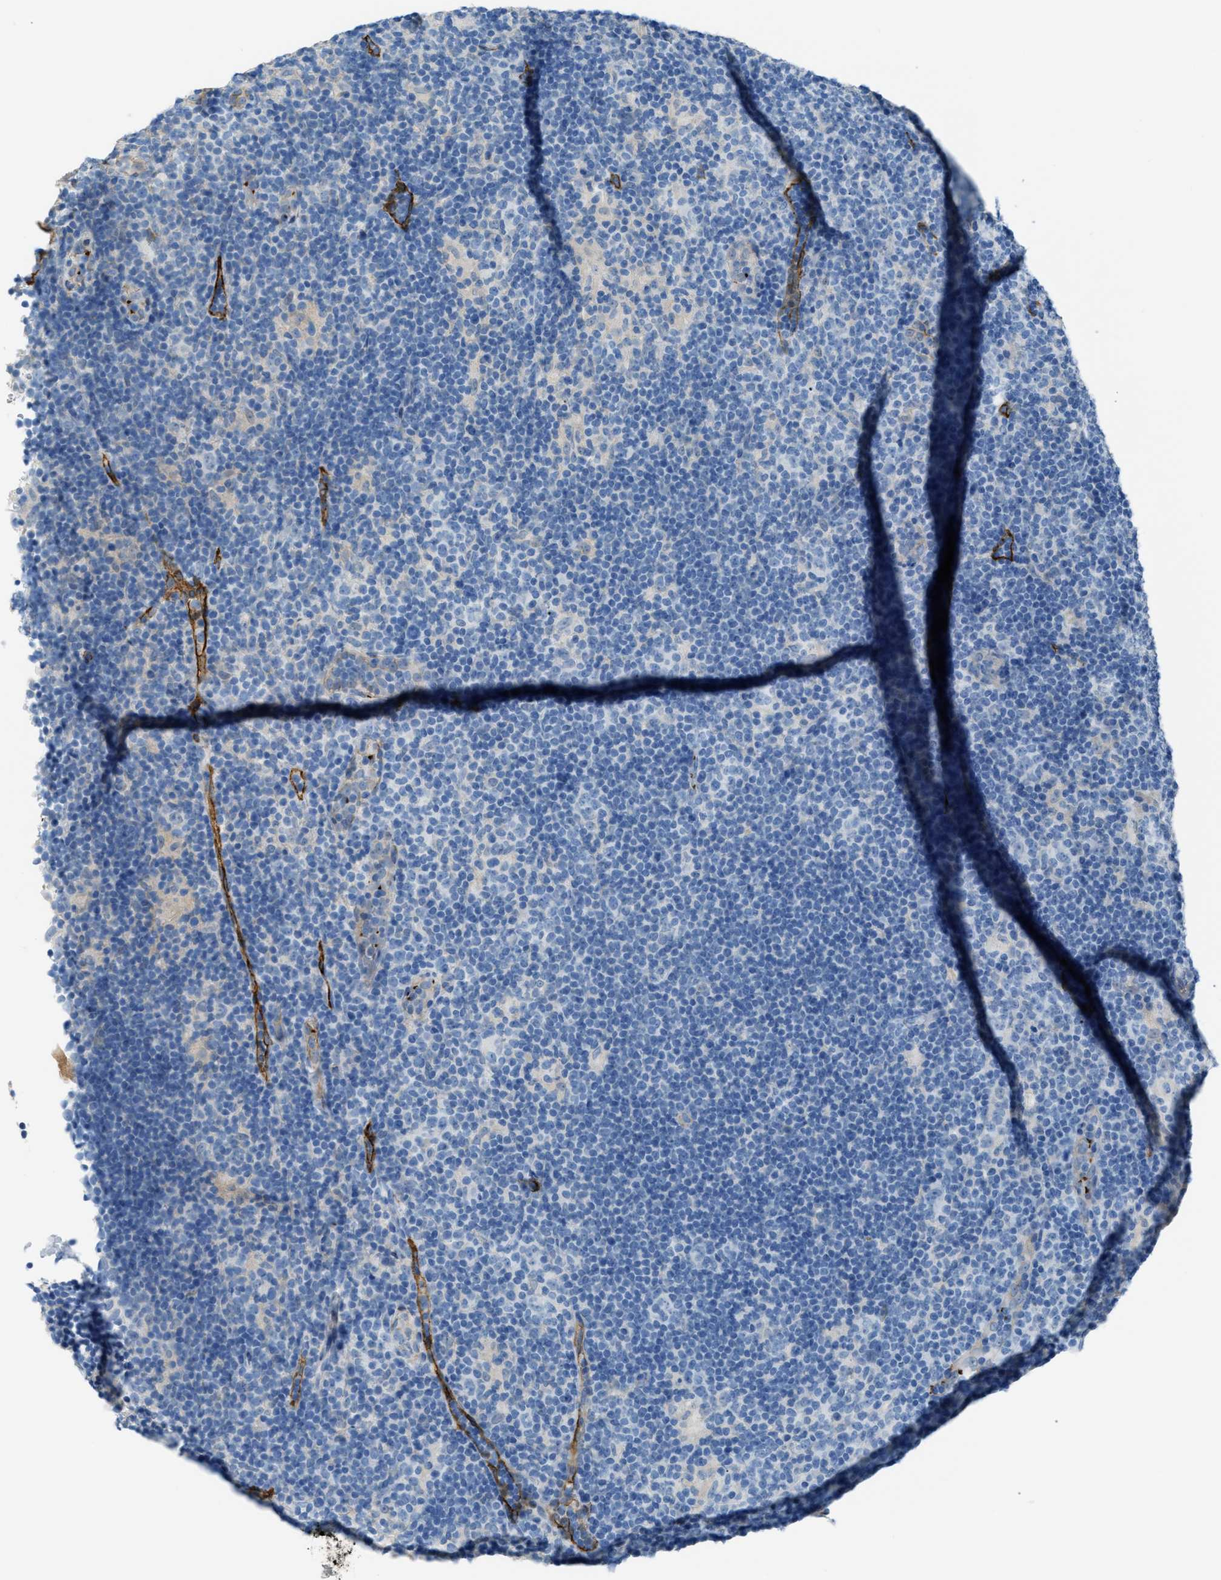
{"staining": {"intensity": "negative", "quantity": "none", "location": "none"}, "tissue": "lymphoma", "cell_type": "Tumor cells", "image_type": "cancer", "snomed": [{"axis": "morphology", "description": "Hodgkin's disease, NOS"}, {"axis": "topography", "description": "Lymph node"}], "caption": "The immunohistochemistry (IHC) histopathology image has no significant positivity in tumor cells of Hodgkin's disease tissue.", "gene": "SLC22A15", "patient": {"sex": "female", "age": 57}}